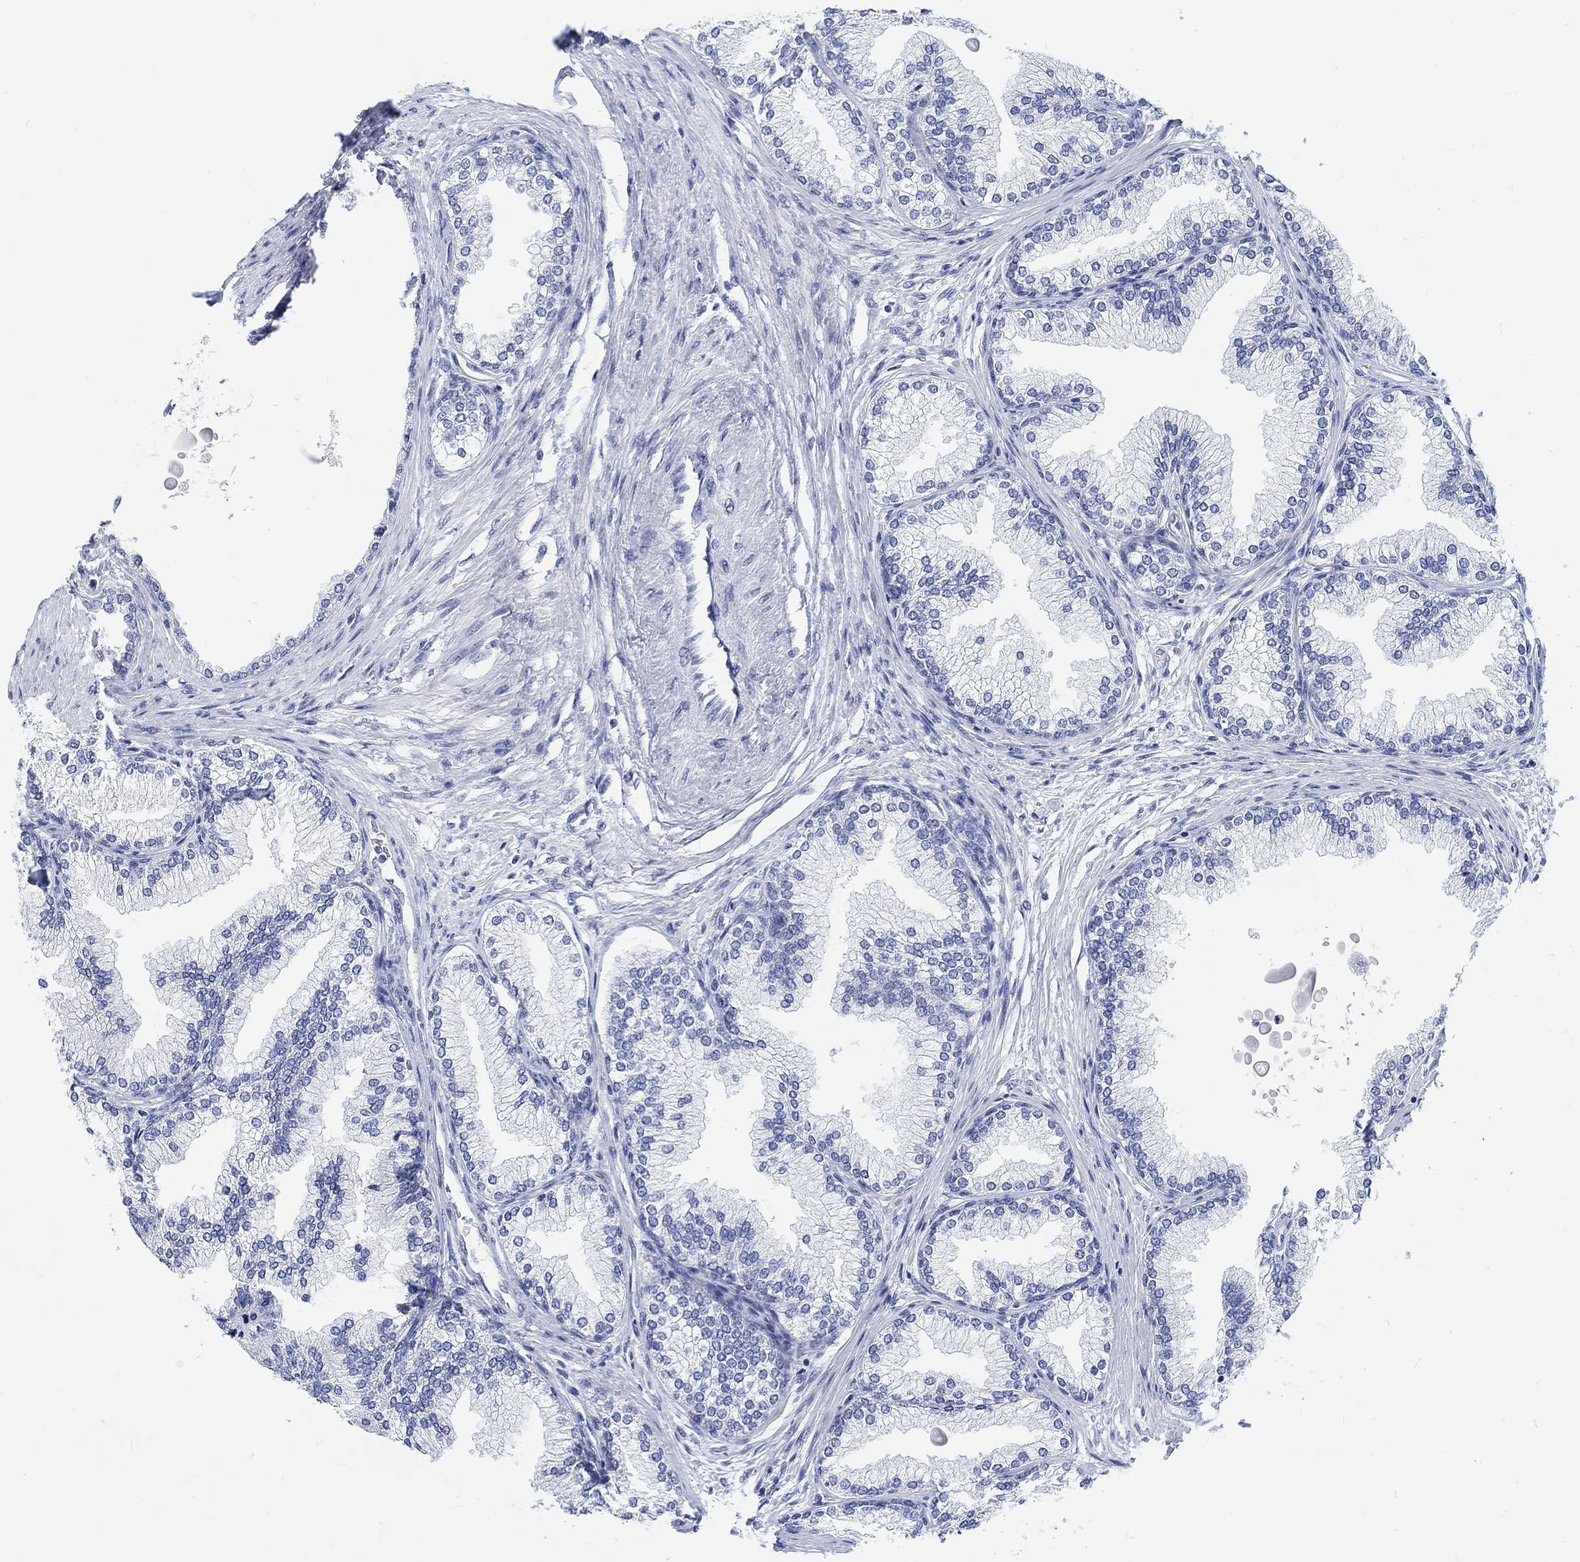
{"staining": {"intensity": "negative", "quantity": "none", "location": "none"}, "tissue": "prostate", "cell_type": "Glandular cells", "image_type": "normal", "snomed": [{"axis": "morphology", "description": "Normal tissue, NOS"}, {"axis": "topography", "description": "Prostate"}], "caption": "High power microscopy image of an immunohistochemistry (IHC) photomicrograph of benign prostate, revealing no significant expression in glandular cells.", "gene": "PURG", "patient": {"sex": "male", "age": 72}}